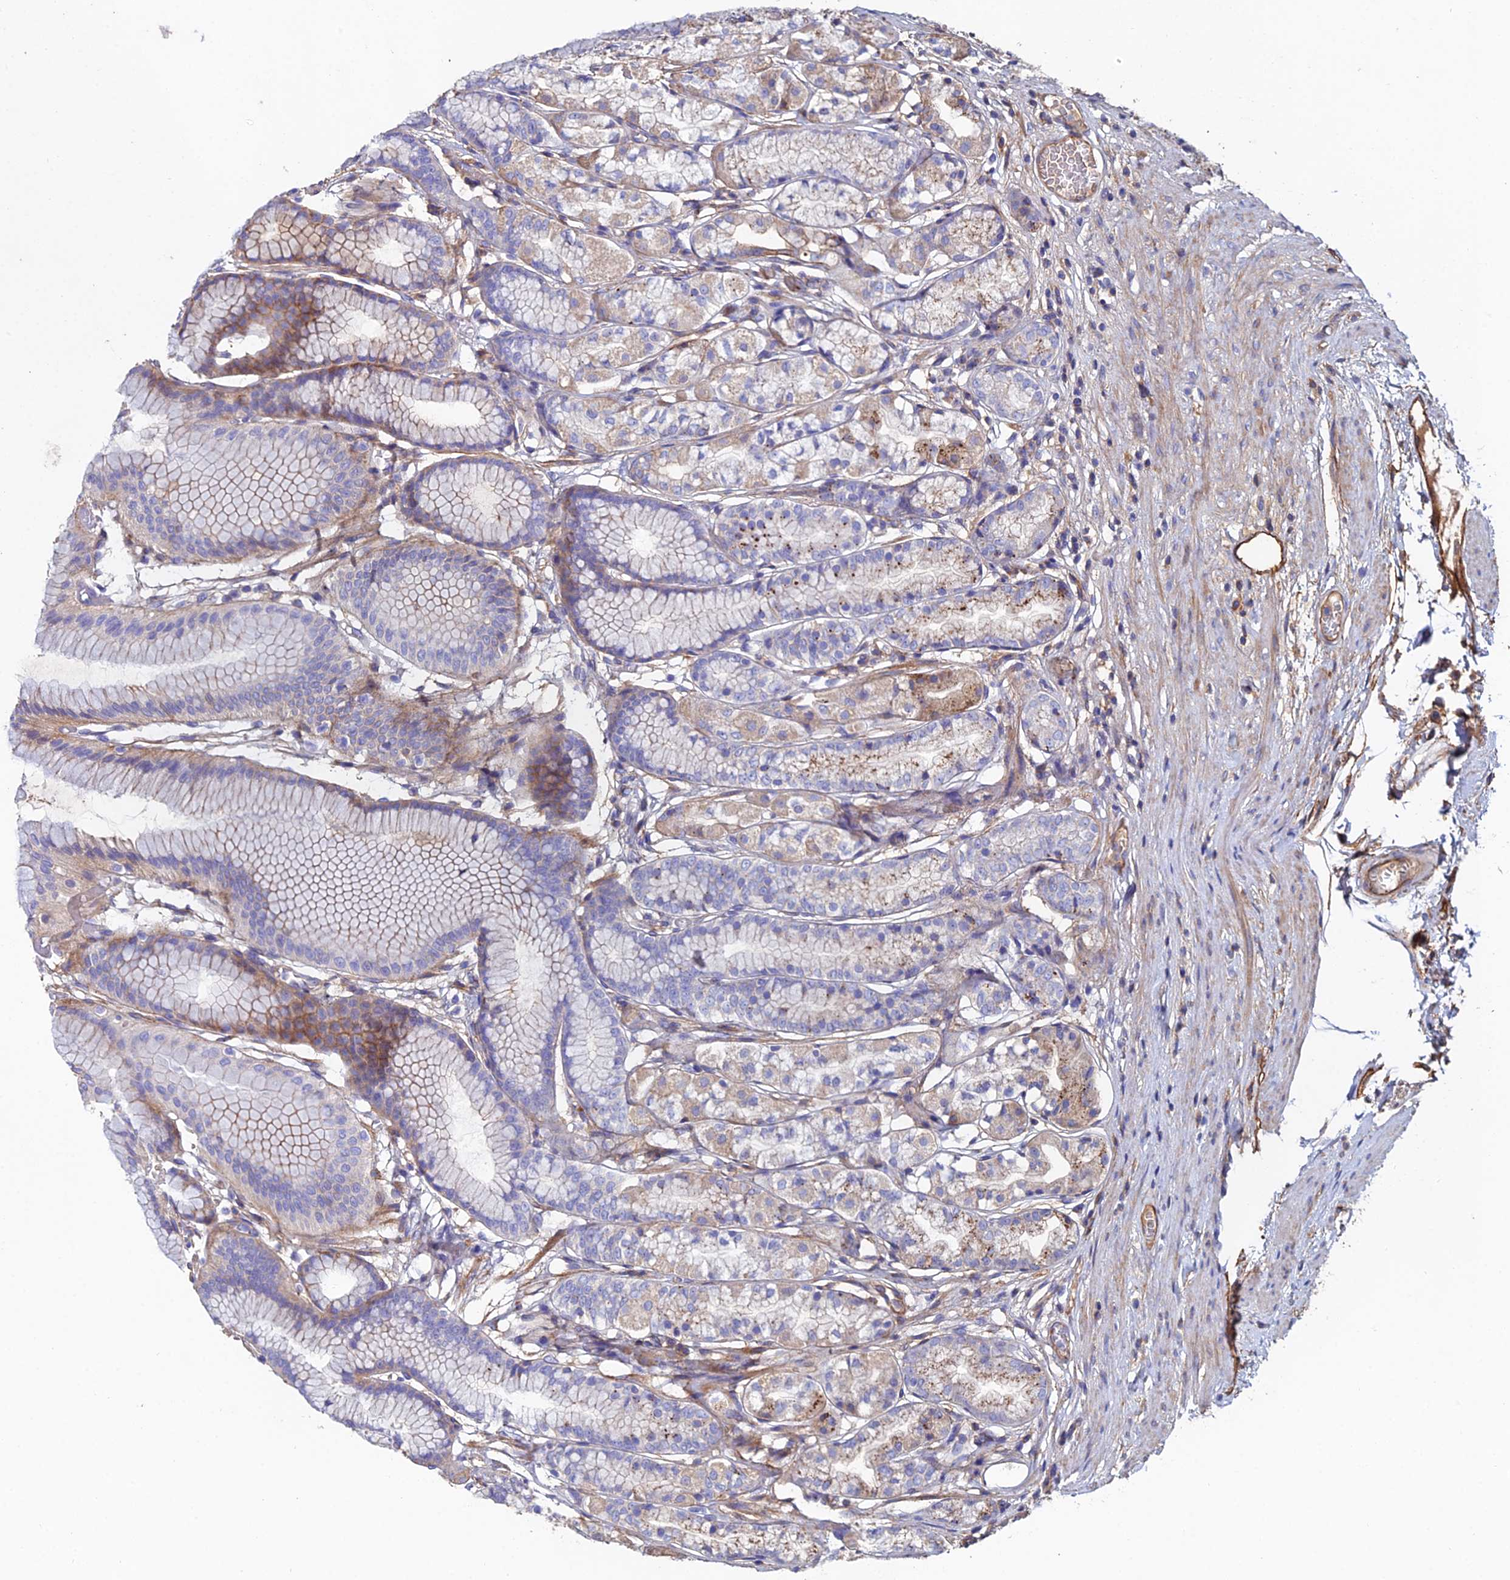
{"staining": {"intensity": "moderate", "quantity": "<25%", "location": "cytoplasmic/membranous"}, "tissue": "stomach", "cell_type": "Glandular cells", "image_type": "normal", "snomed": [{"axis": "morphology", "description": "Normal tissue, NOS"}, {"axis": "morphology", "description": "Adenocarcinoma, NOS"}, {"axis": "morphology", "description": "Adenocarcinoma, High grade"}, {"axis": "topography", "description": "Stomach, upper"}, {"axis": "topography", "description": "Stomach"}], "caption": "Brown immunohistochemical staining in unremarkable human stomach displays moderate cytoplasmic/membranous staining in approximately <25% of glandular cells.", "gene": "C6", "patient": {"sex": "female", "age": 65}}